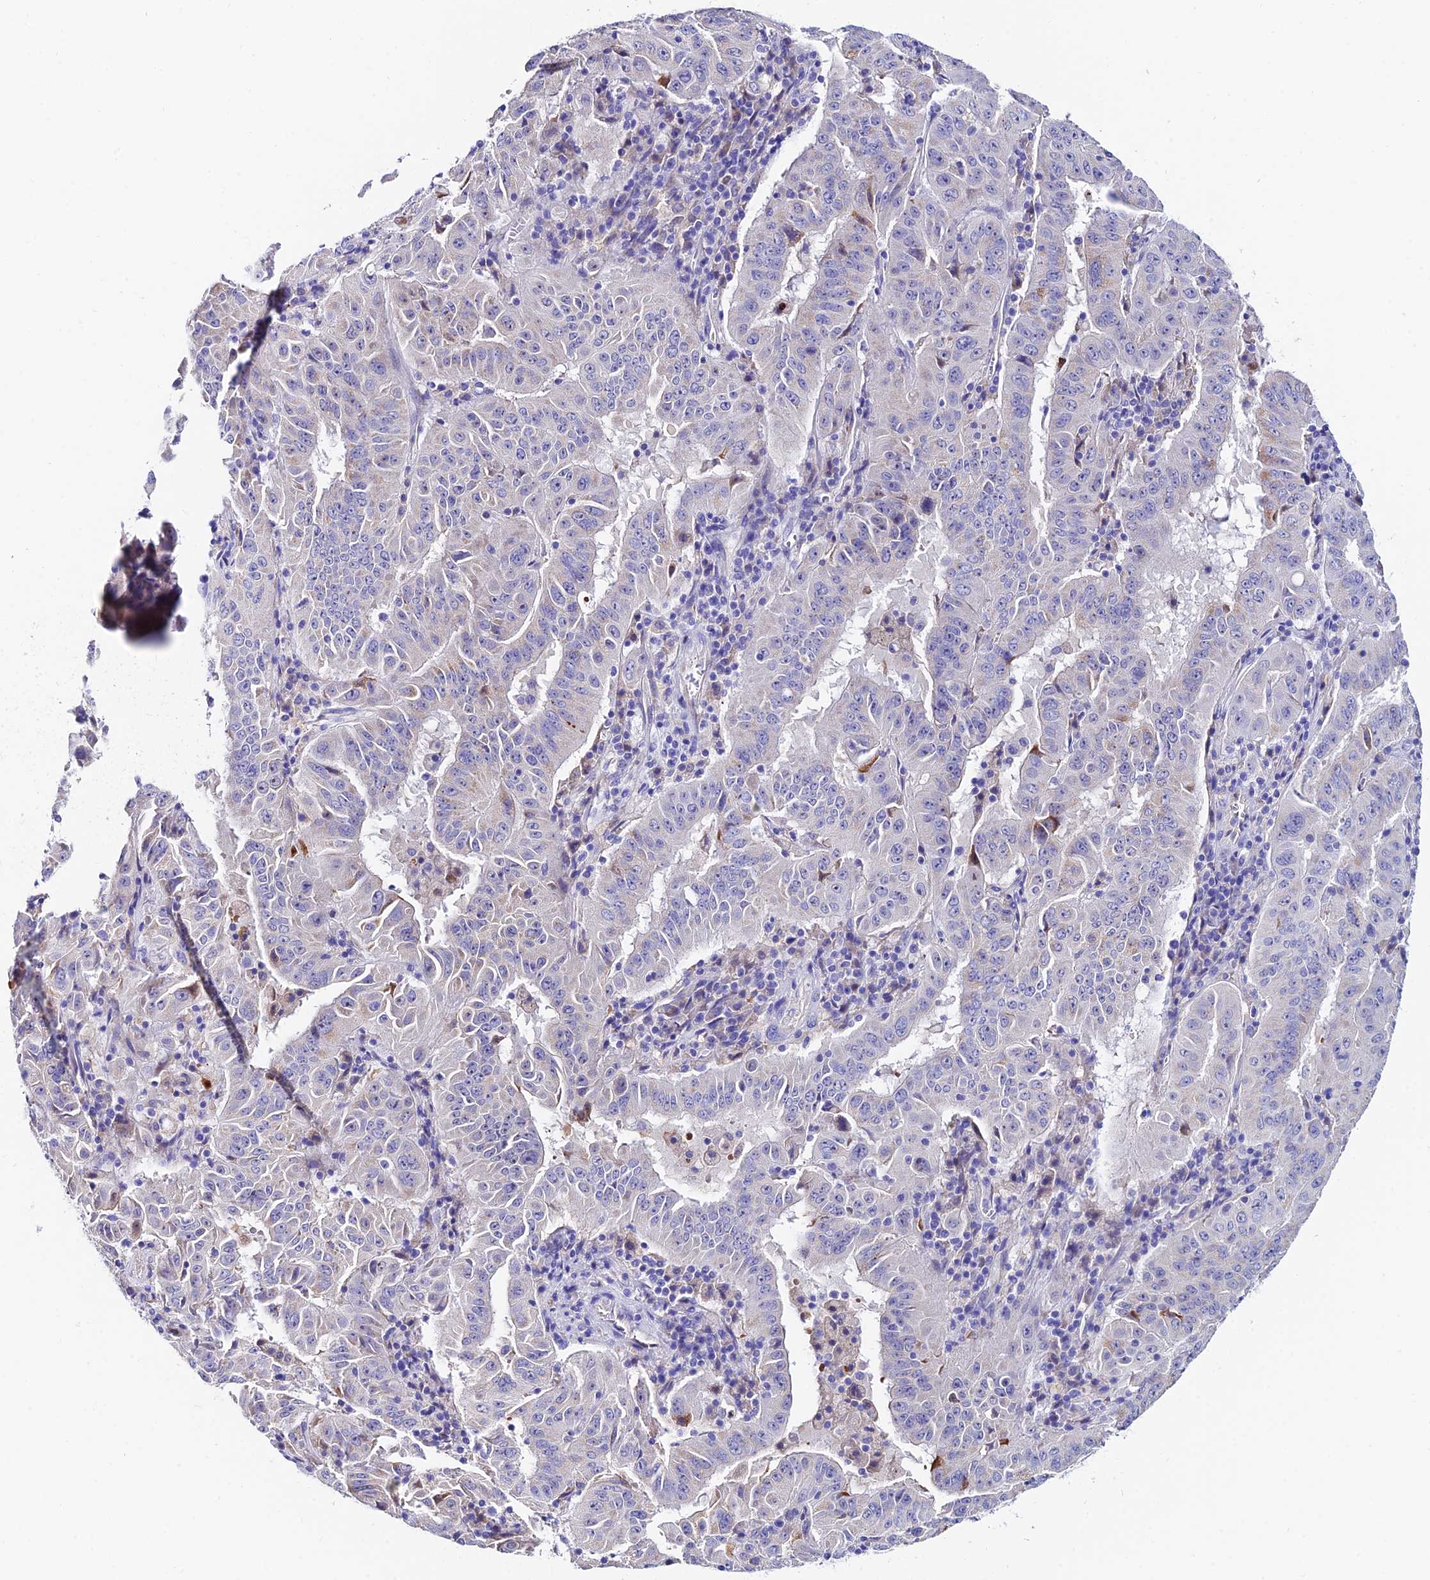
{"staining": {"intensity": "weak", "quantity": "<25%", "location": "cytoplasmic/membranous"}, "tissue": "pancreatic cancer", "cell_type": "Tumor cells", "image_type": "cancer", "snomed": [{"axis": "morphology", "description": "Adenocarcinoma, NOS"}, {"axis": "topography", "description": "Pancreas"}], "caption": "The photomicrograph shows no staining of tumor cells in adenocarcinoma (pancreatic).", "gene": "CEP41", "patient": {"sex": "male", "age": 63}}